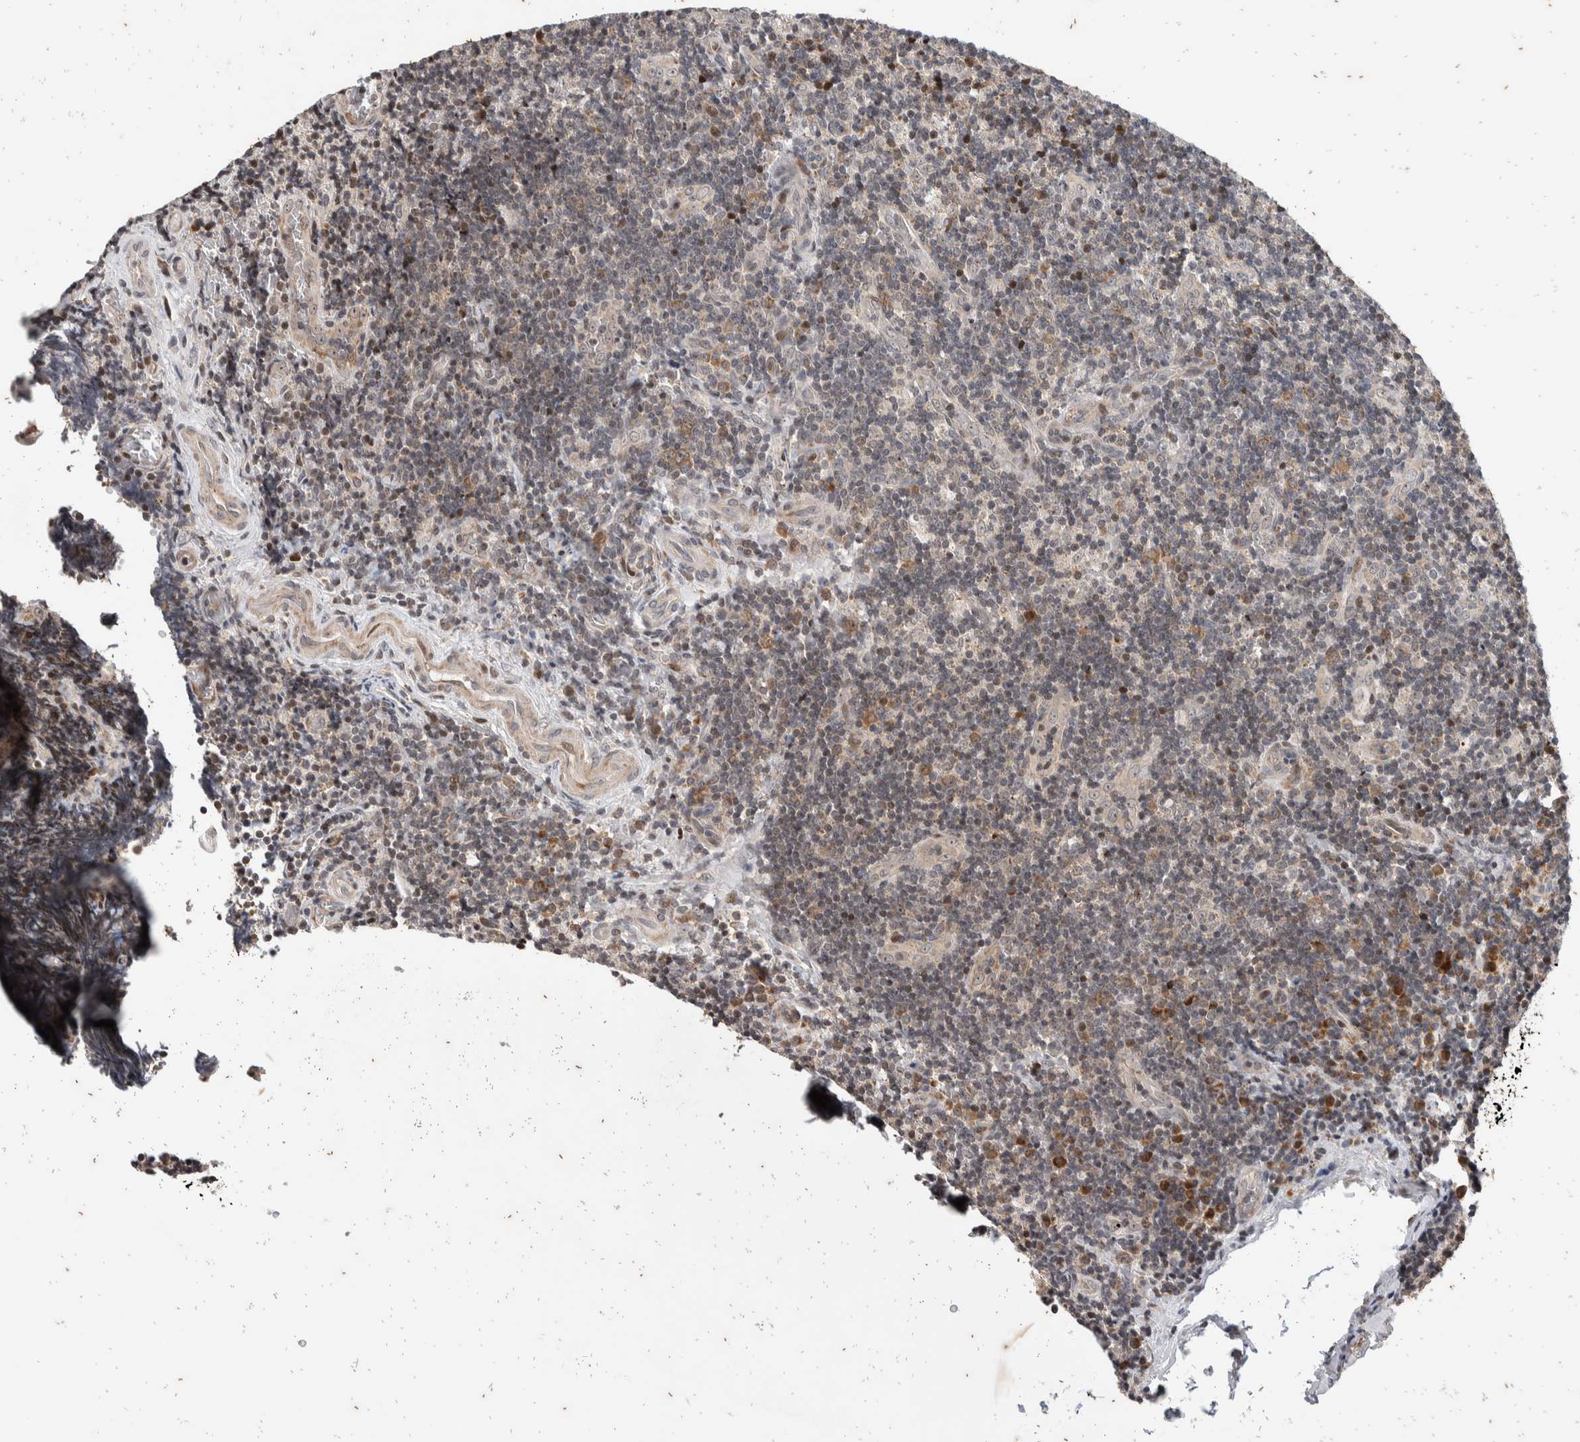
{"staining": {"intensity": "weak", "quantity": "<25%", "location": "cytoplasmic/membranous"}, "tissue": "lymphoma", "cell_type": "Tumor cells", "image_type": "cancer", "snomed": [{"axis": "morphology", "description": "Malignant lymphoma, non-Hodgkin's type, High grade"}, {"axis": "topography", "description": "Tonsil"}], "caption": "The image shows no significant expression in tumor cells of malignant lymphoma, non-Hodgkin's type (high-grade).", "gene": "ATXN7L1", "patient": {"sex": "female", "age": 36}}